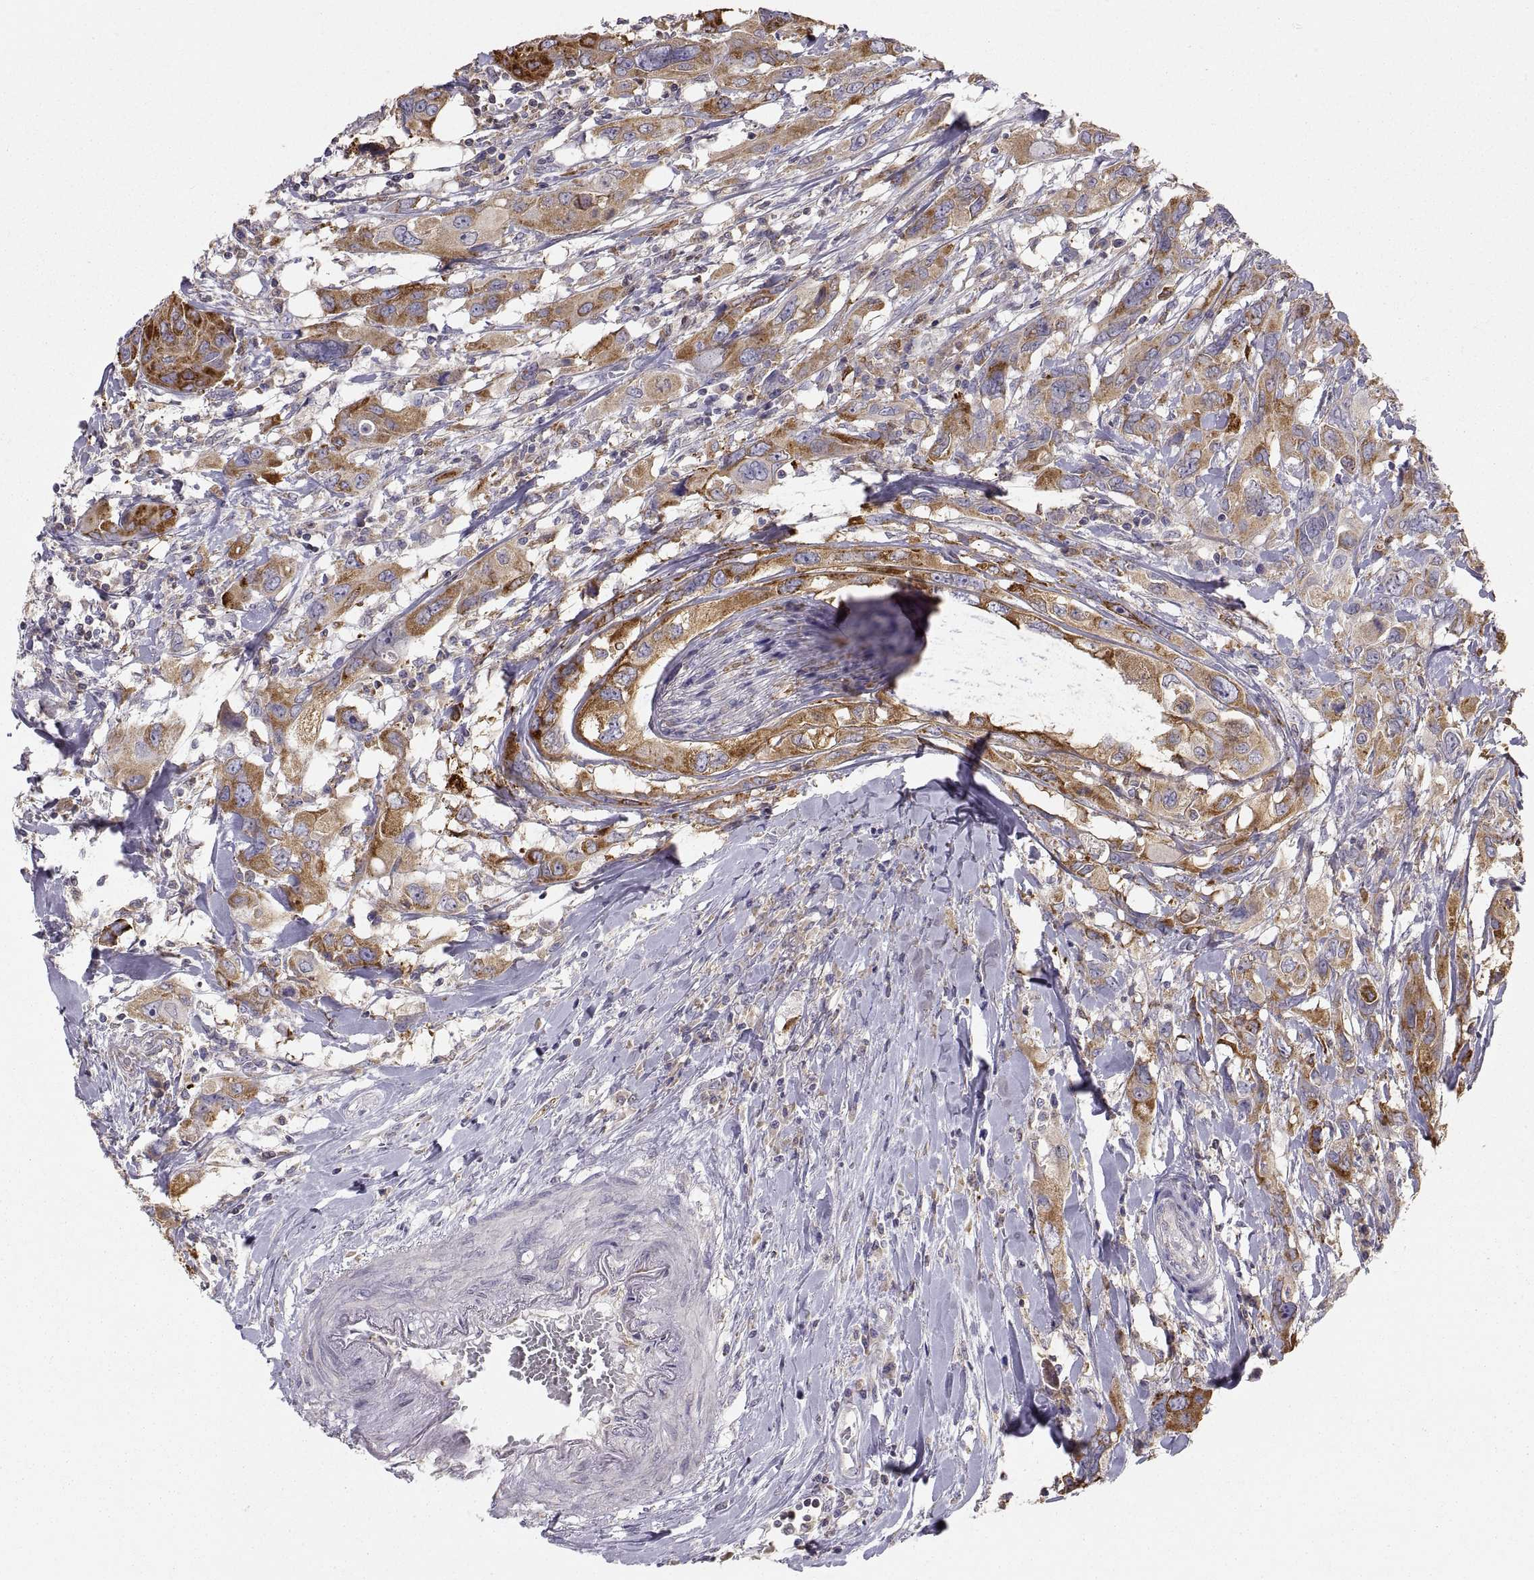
{"staining": {"intensity": "strong", "quantity": ">75%", "location": "cytoplasmic/membranous"}, "tissue": "urothelial cancer", "cell_type": "Tumor cells", "image_type": "cancer", "snomed": [{"axis": "morphology", "description": "Urothelial carcinoma, NOS"}, {"axis": "morphology", "description": "Urothelial carcinoma, High grade"}, {"axis": "topography", "description": "Urinary bladder"}], "caption": "Urothelial cancer stained with immunohistochemistry (IHC) displays strong cytoplasmic/membranous staining in approximately >75% of tumor cells.", "gene": "ERO1A", "patient": {"sex": "male", "age": 63}}